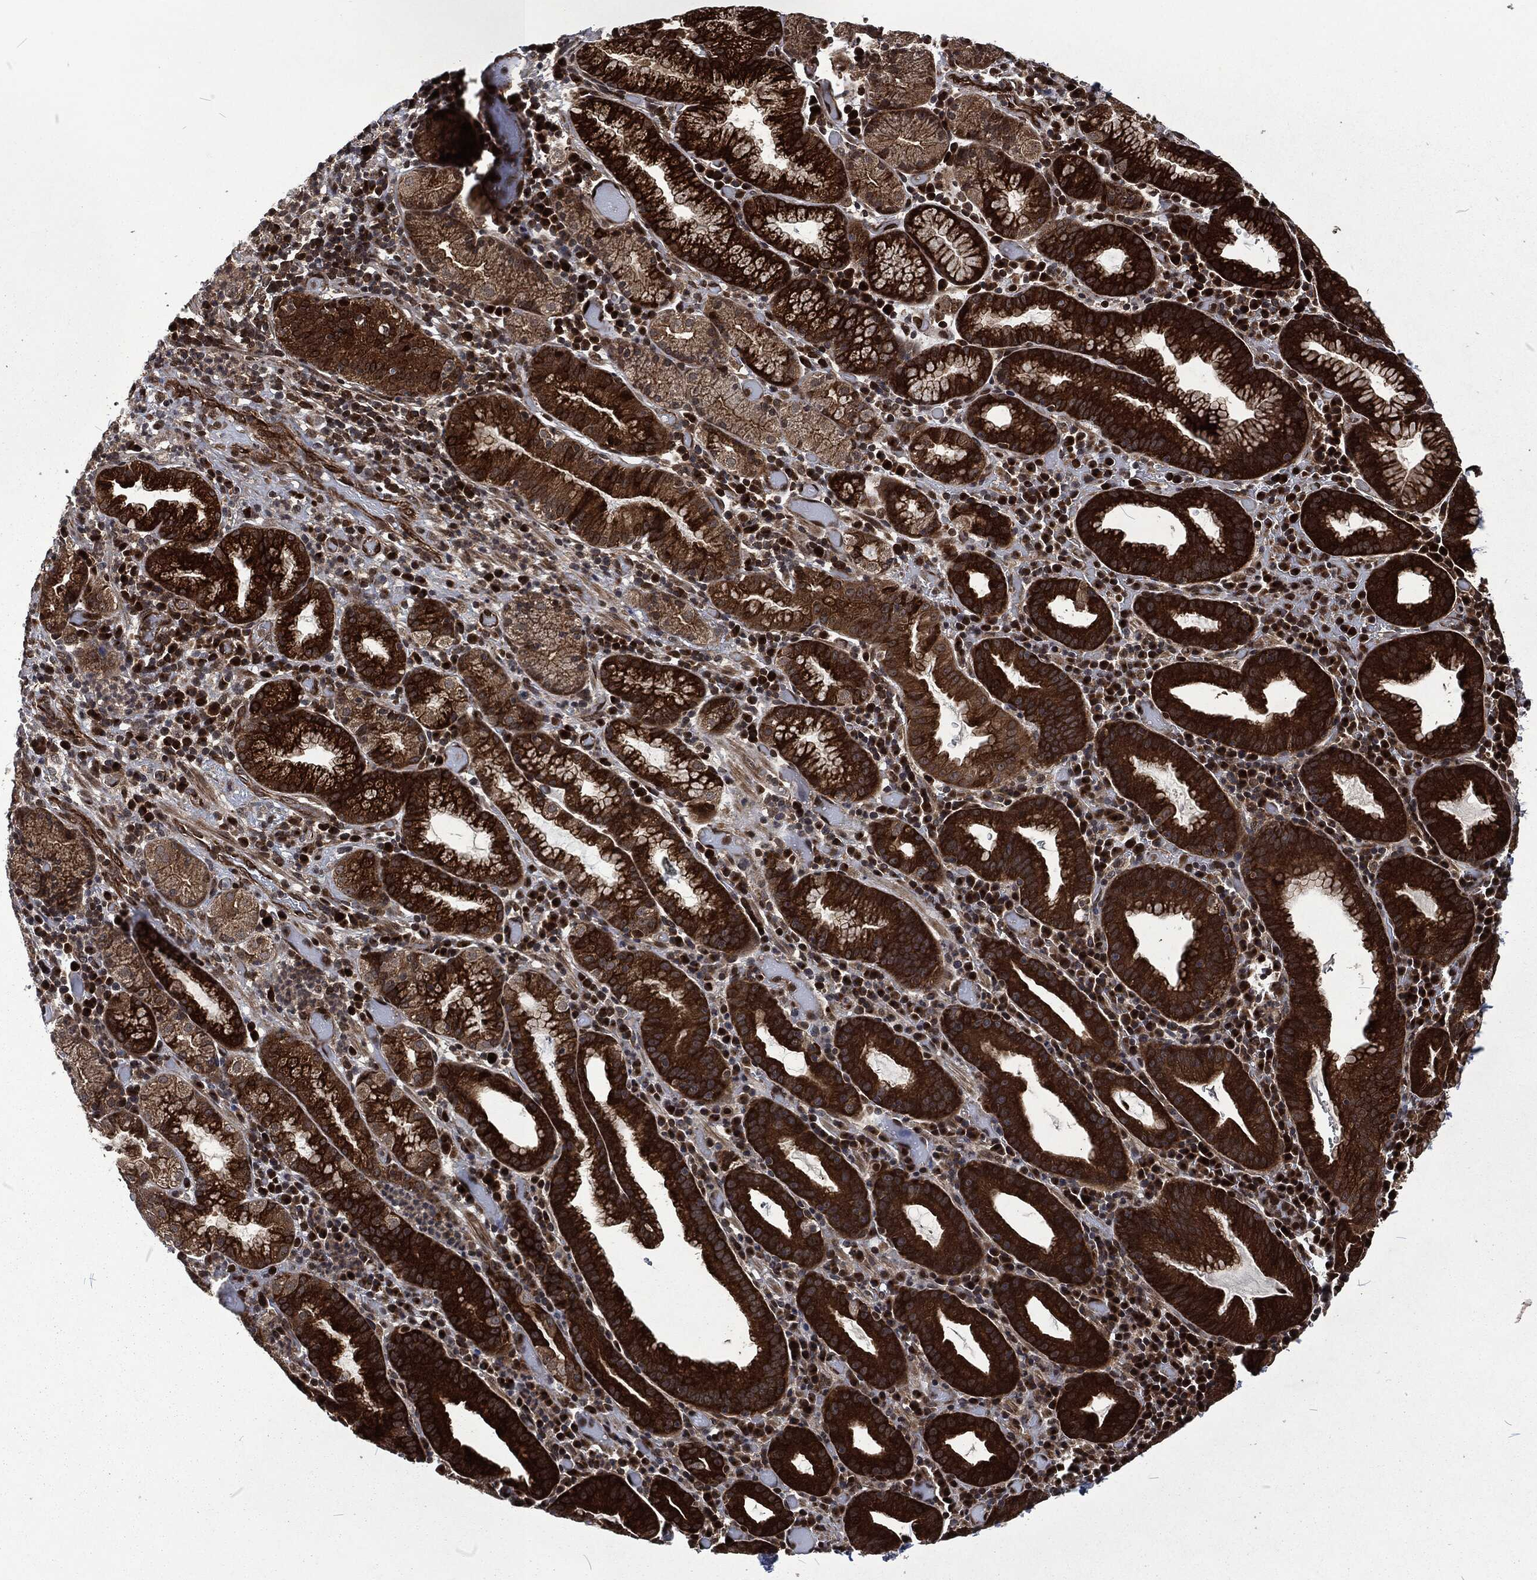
{"staining": {"intensity": "strong", "quantity": ">75%", "location": "cytoplasmic/membranous"}, "tissue": "stomach cancer", "cell_type": "Tumor cells", "image_type": "cancer", "snomed": [{"axis": "morphology", "description": "Adenocarcinoma, NOS"}, {"axis": "topography", "description": "Stomach"}], "caption": "Tumor cells demonstrate high levels of strong cytoplasmic/membranous positivity in about >75% of cells in stomach cancer.", "gene": "CMPK2", "patient": {"sex": "male", "age": 79}}